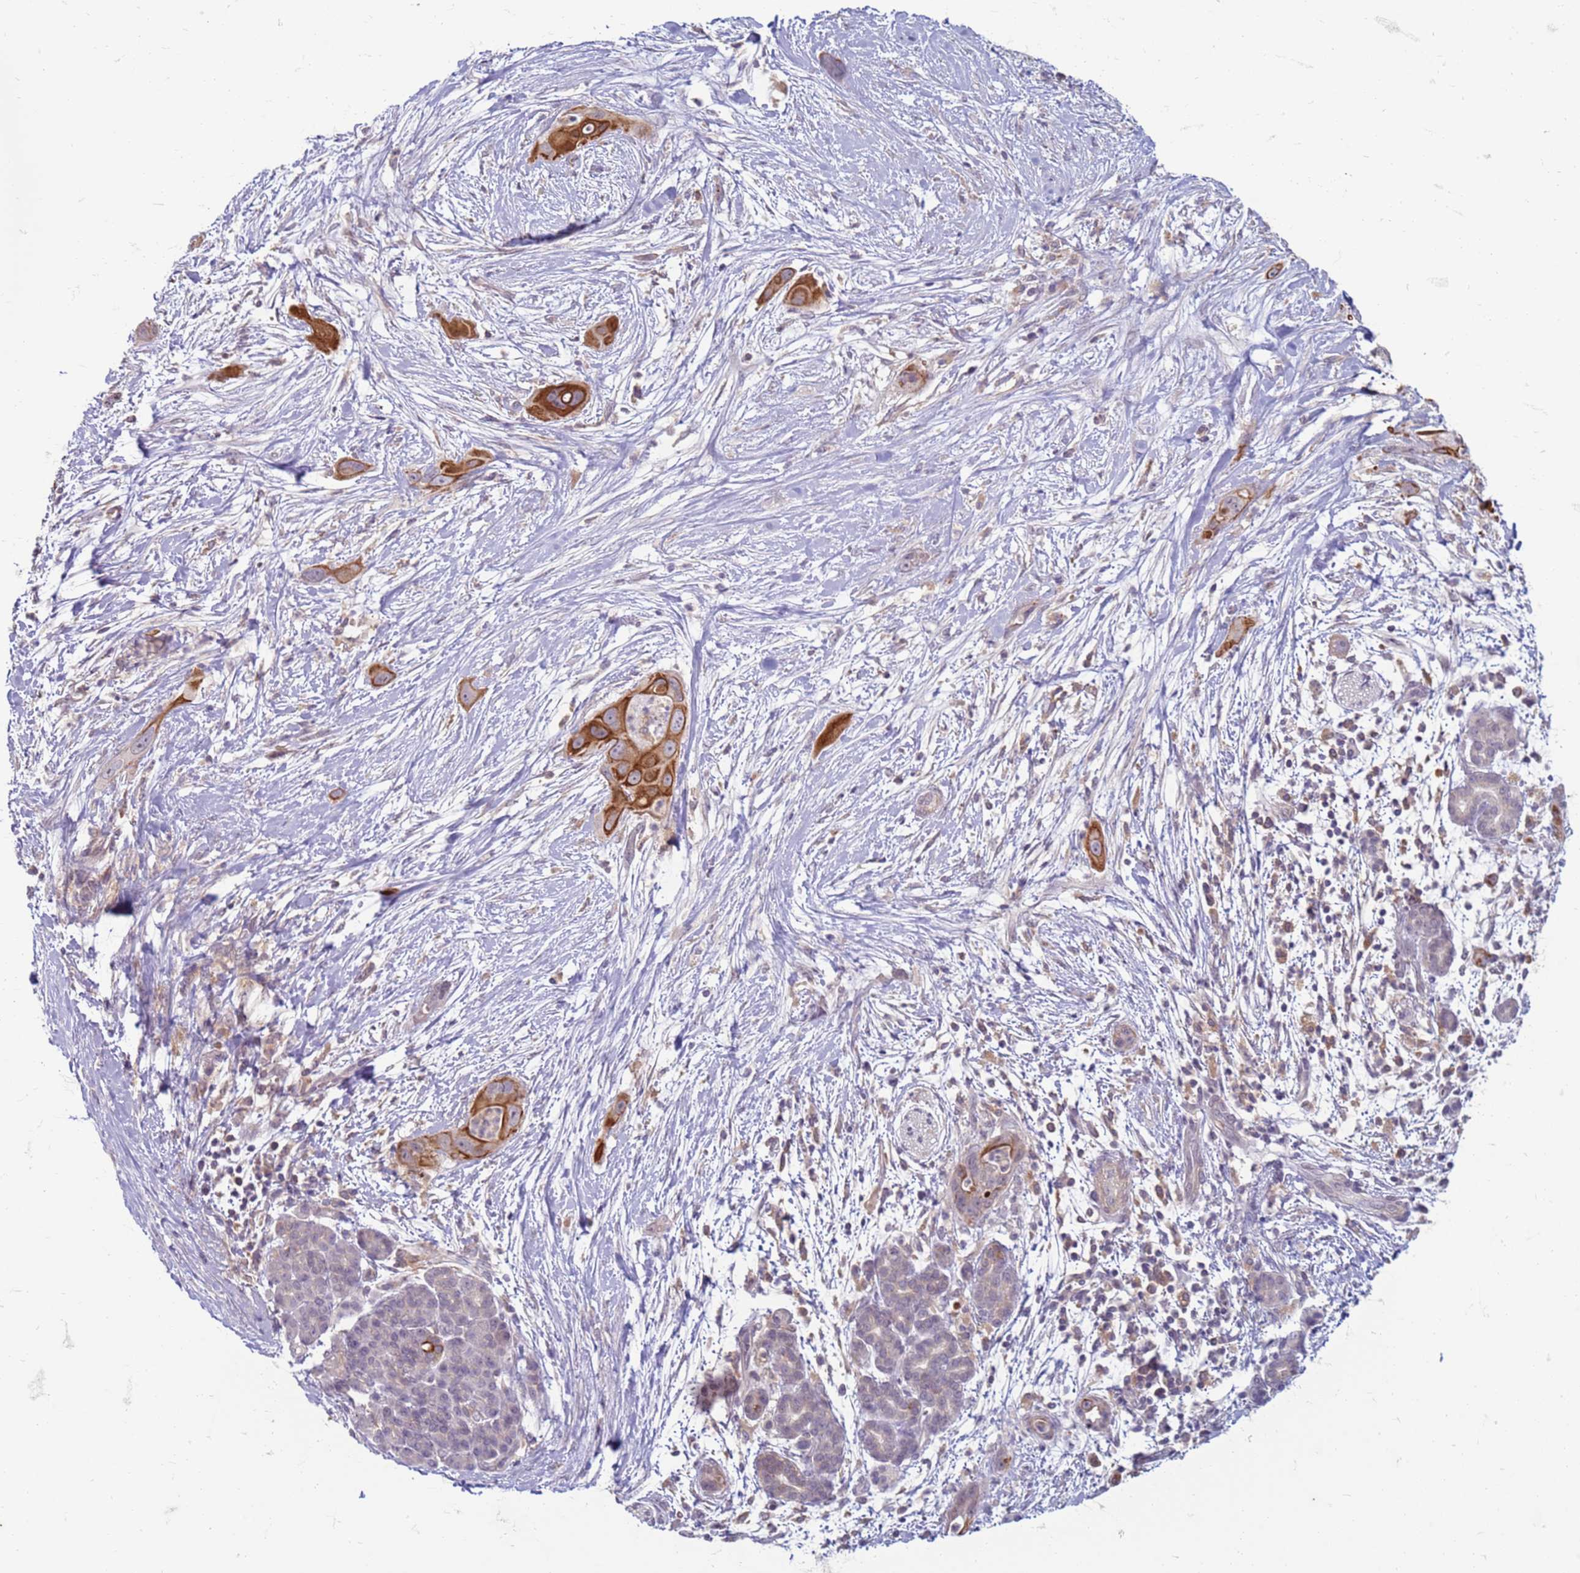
{"staining": {"intensity": "strong", "quantity": "<25%", "location": "cytoplasmic/membranous"}, "tissue": "pancreatic cancer", "cell_type": "Tumor cells", "image_type": "cancer", "snomed": [{"axis": "morphology", "description": "Adenocarcinoma, NOS"}, {"axis": "topography", "description": "Pancreas"}], "caption": "Immunohistochemical staining of human pancreatic cancer (adenocarcinoma) reveals strong cytoplasmic/membranous protein expression in approximately <25% of tumor cells.", "gene": "SLC15A3", "patient": {"sex": "male", "age": 59}}